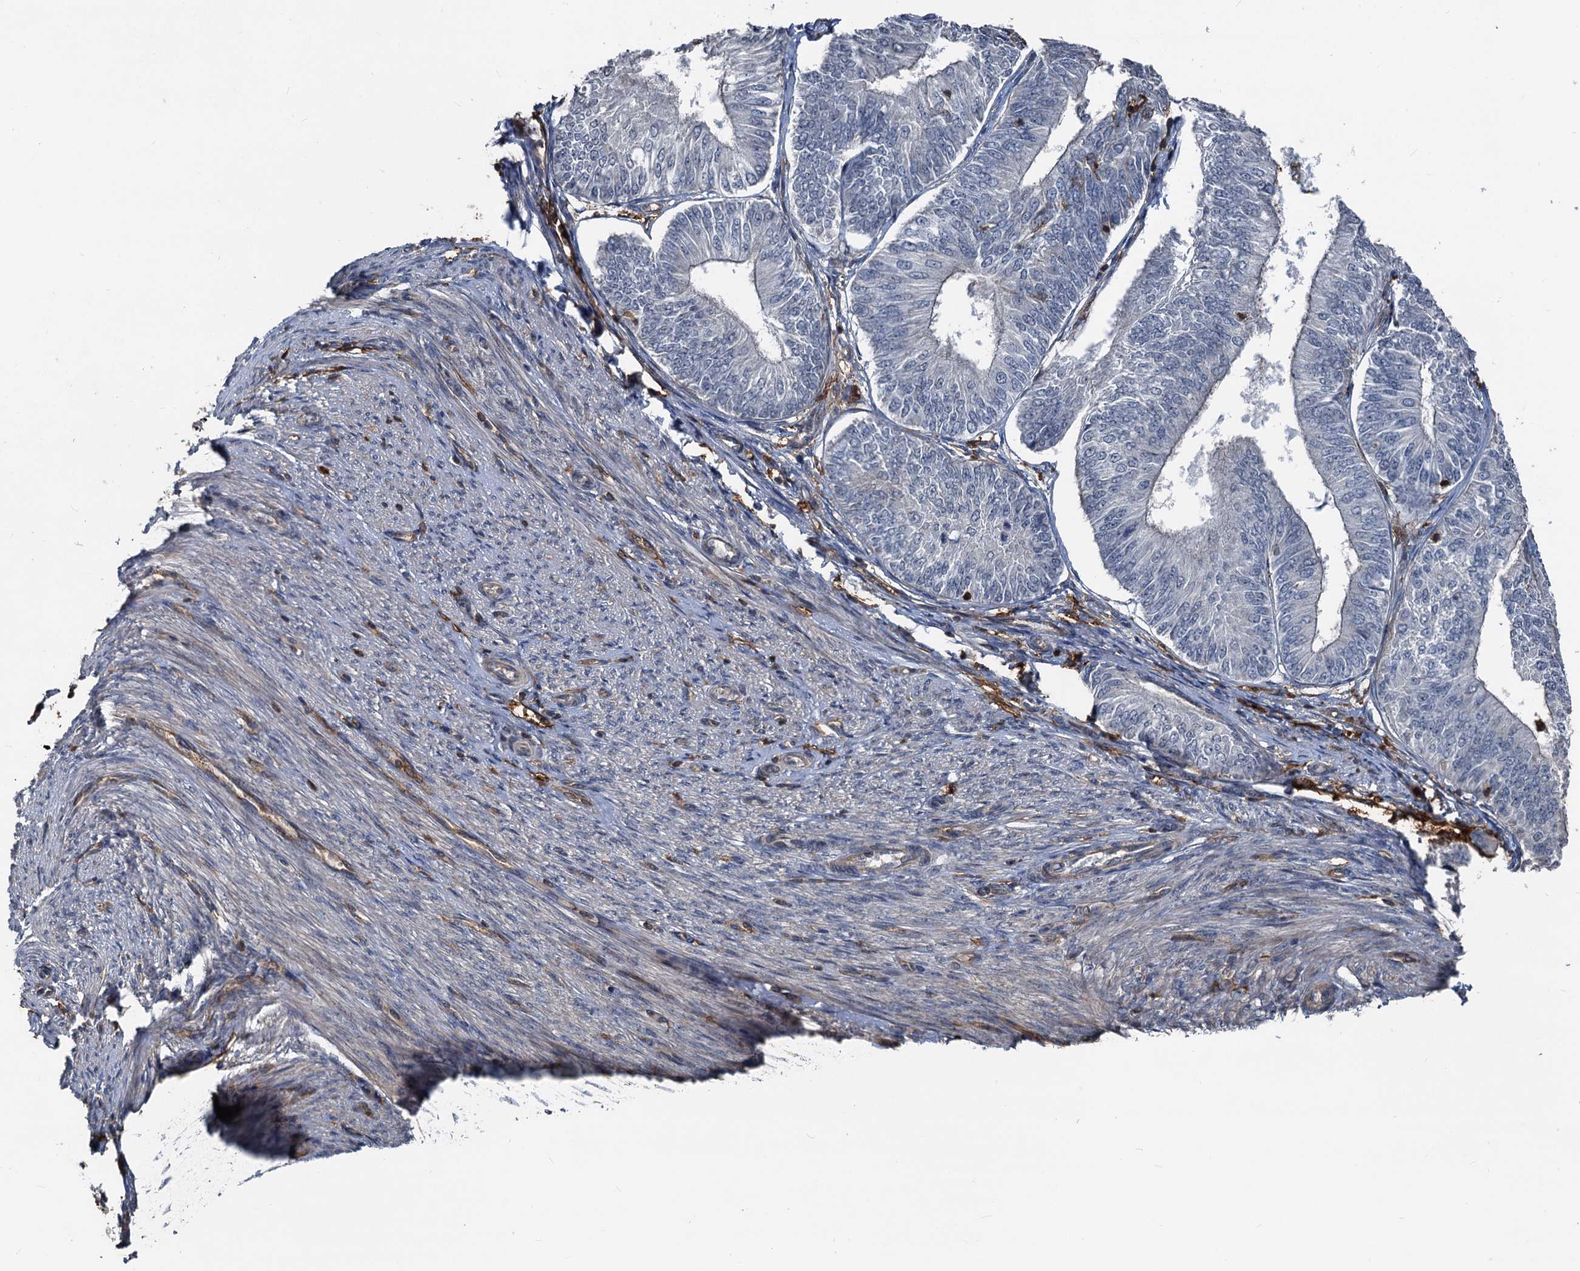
{"staining": {"intensity": "negative", "quantity": "none", "location": "none"}, "tissue": "endometrial cancer", "cell_type": "Tumor cells", "image_type": "cancer", "snomed": [{"axis": "morphology", "description": "Adenocarcinoma, NOS"}, {"axis": "topography", "description": "Endometrium"}], "caption": "Tumor cells show no significant positivity in endometrial cancer. (Stains: DAB immunohistochemistry (IHC) with hematoxylin counter stain, Microscopy: brightfield microscopy at high magnification).", "gene": "PLEKHO2", "patient": {"sex": "female", "age": 58}}